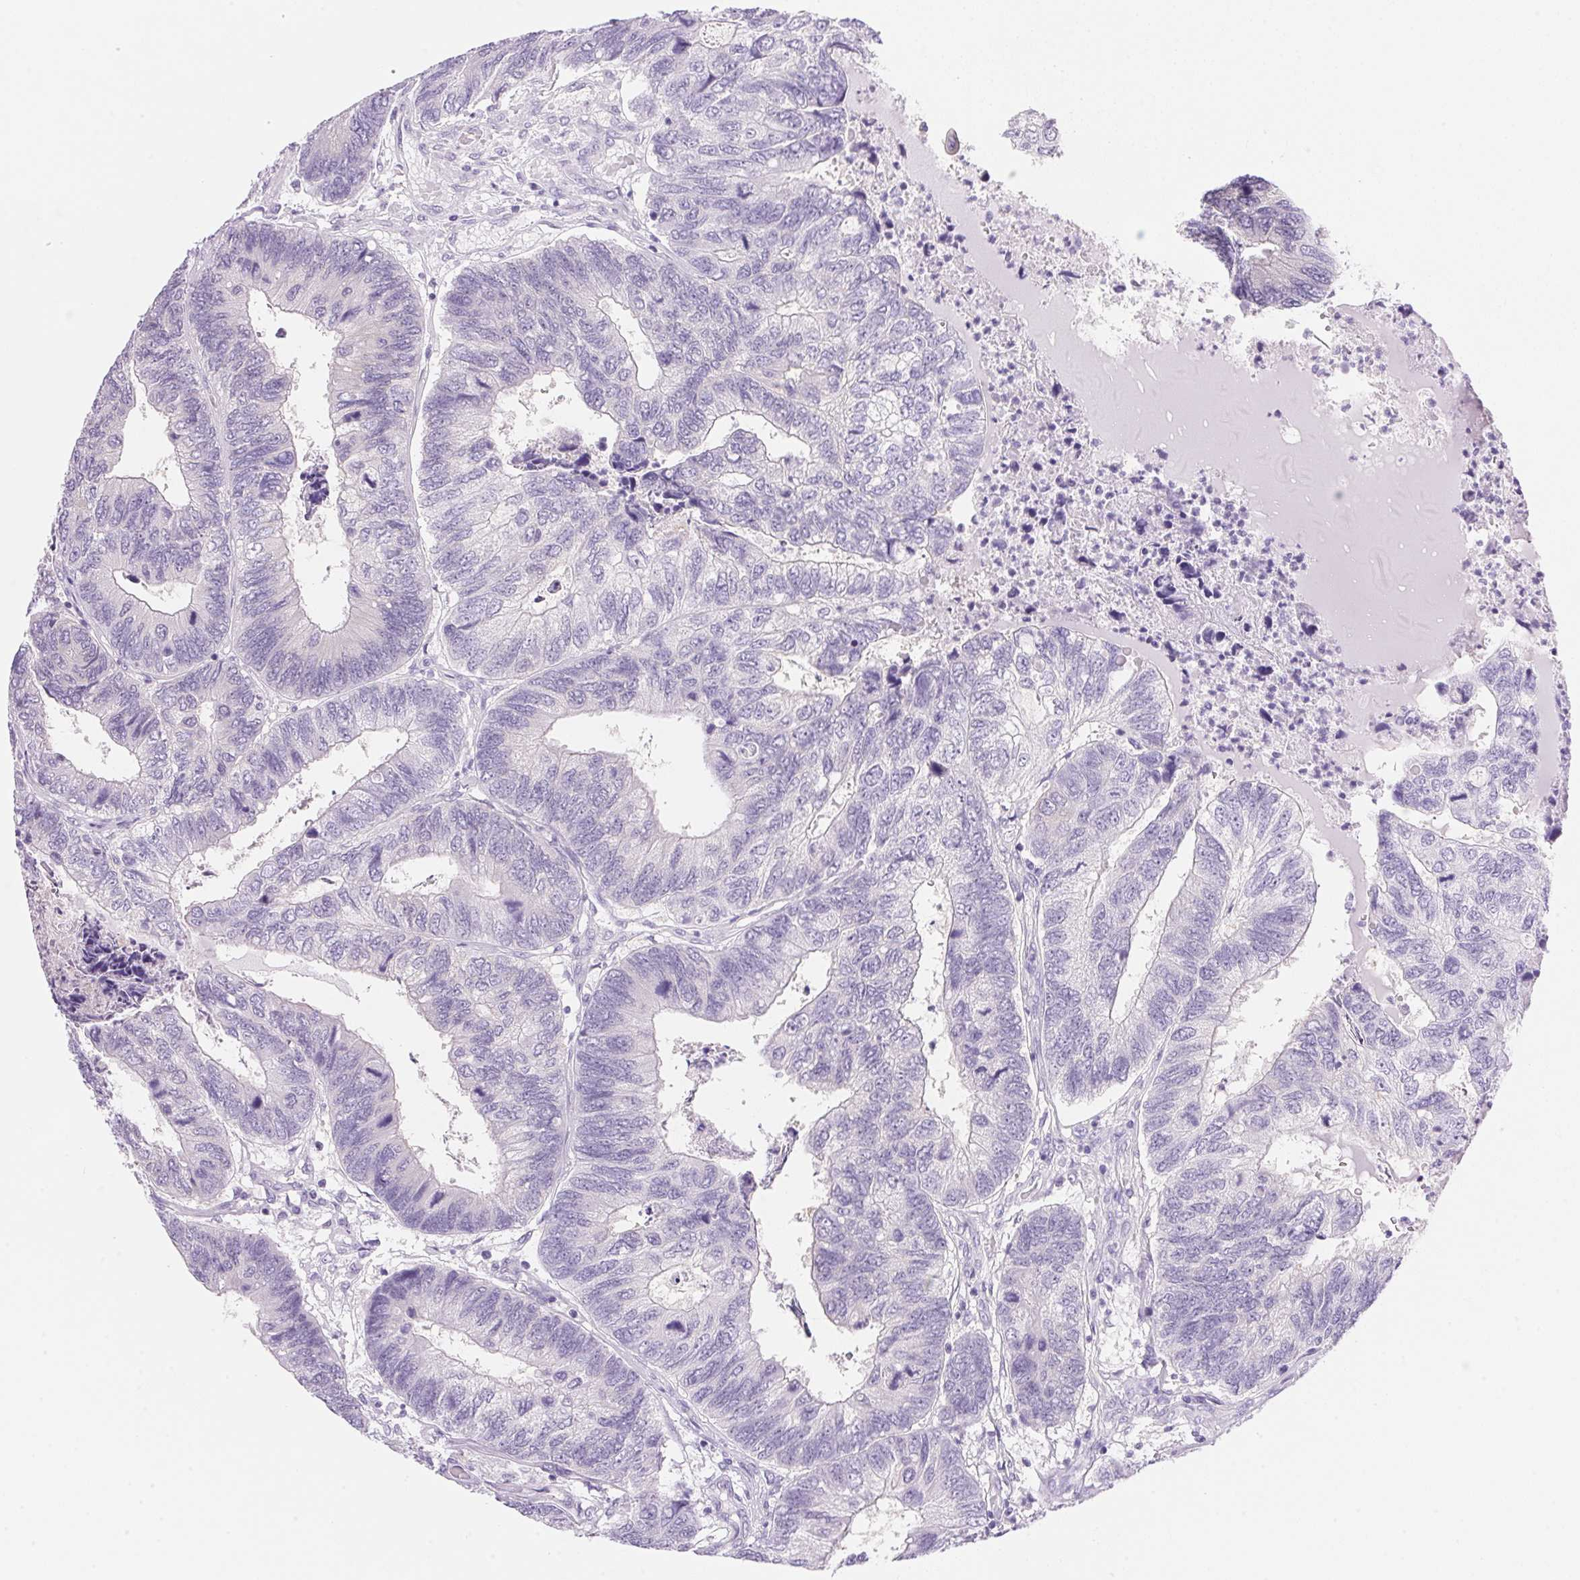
{"staining": {"intensity": "negative", "quantity": "none", "location": "none"}, "tissue": "colorectal cancer", "cell_type": "Tumor cells", "image_type": "cancer", "snomed": [{"axis": "morphology", "description": "Adenocarcinoma, NOS"}, {"axis": "topography", "description": "Colon"}], "caption": "High power microscopy micrograph of an immunohistochemistry micrograph of colorectal cancer, revealing no significant expression in tumor cells.", "gene": "DHCR24", "patient": {"sex": "female", "age": 67}}